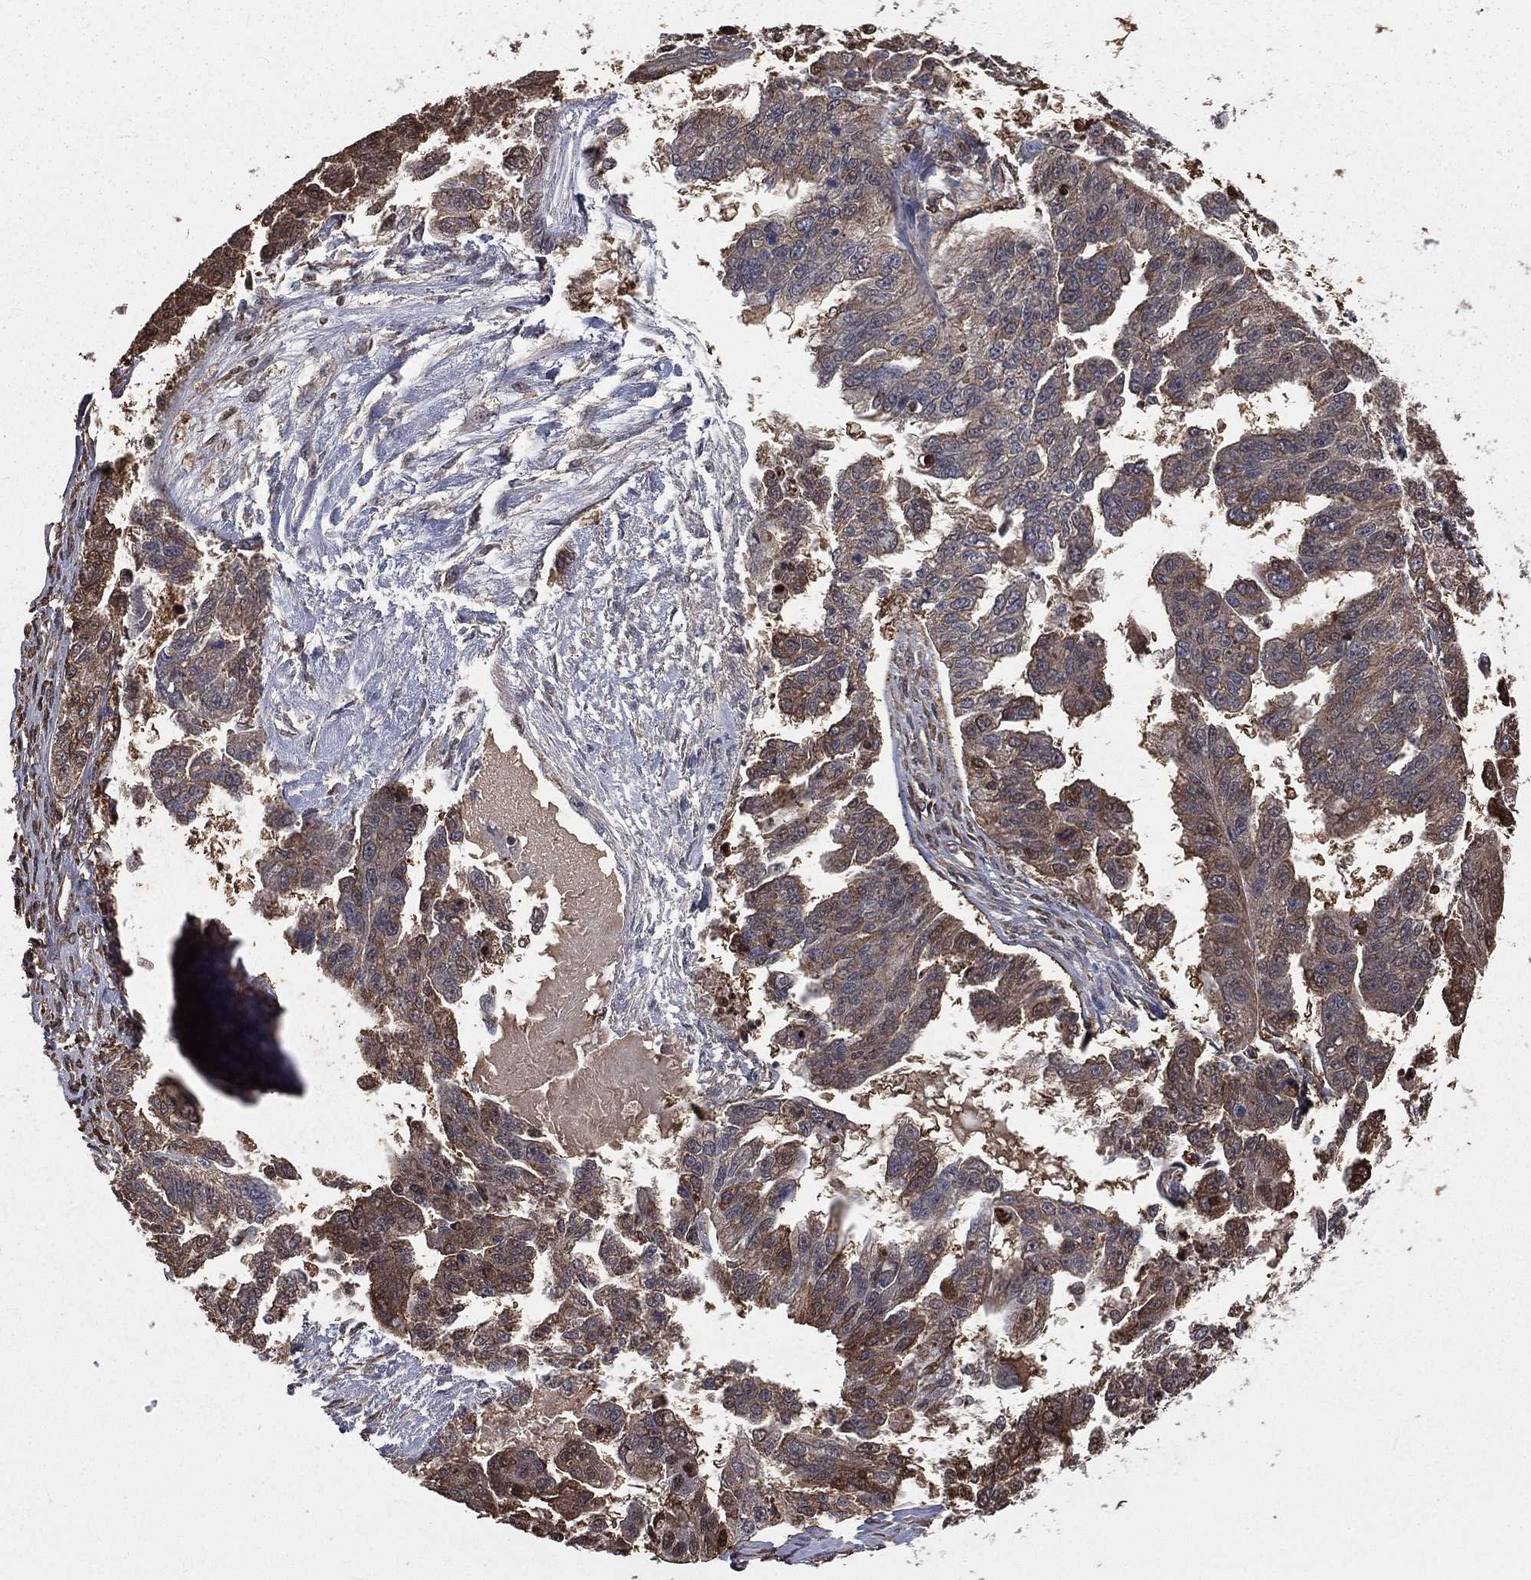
{"staining": {"intensity": "weak", "quantity": ">75%", "location": "cytoplasmic/membranous"}, "tissue": "ovarian cancer", "cell_type": "Tumor cells", "image_type": "cancer", "snomed": [{"axis": "morphology", "description": "Cystadenocarcinoma, serous, NOS"}, {"axis": "topography", "description": "Ovary"}], "caption": "An image of ovarian cancer (serous cystadenocarcinoma) stained for a protein demonstrates weak cytoplasmic/membranous brown staining in tumor cells.", "gene": "TBC1D2", "patient": {"sex": "female", "age": 58}}